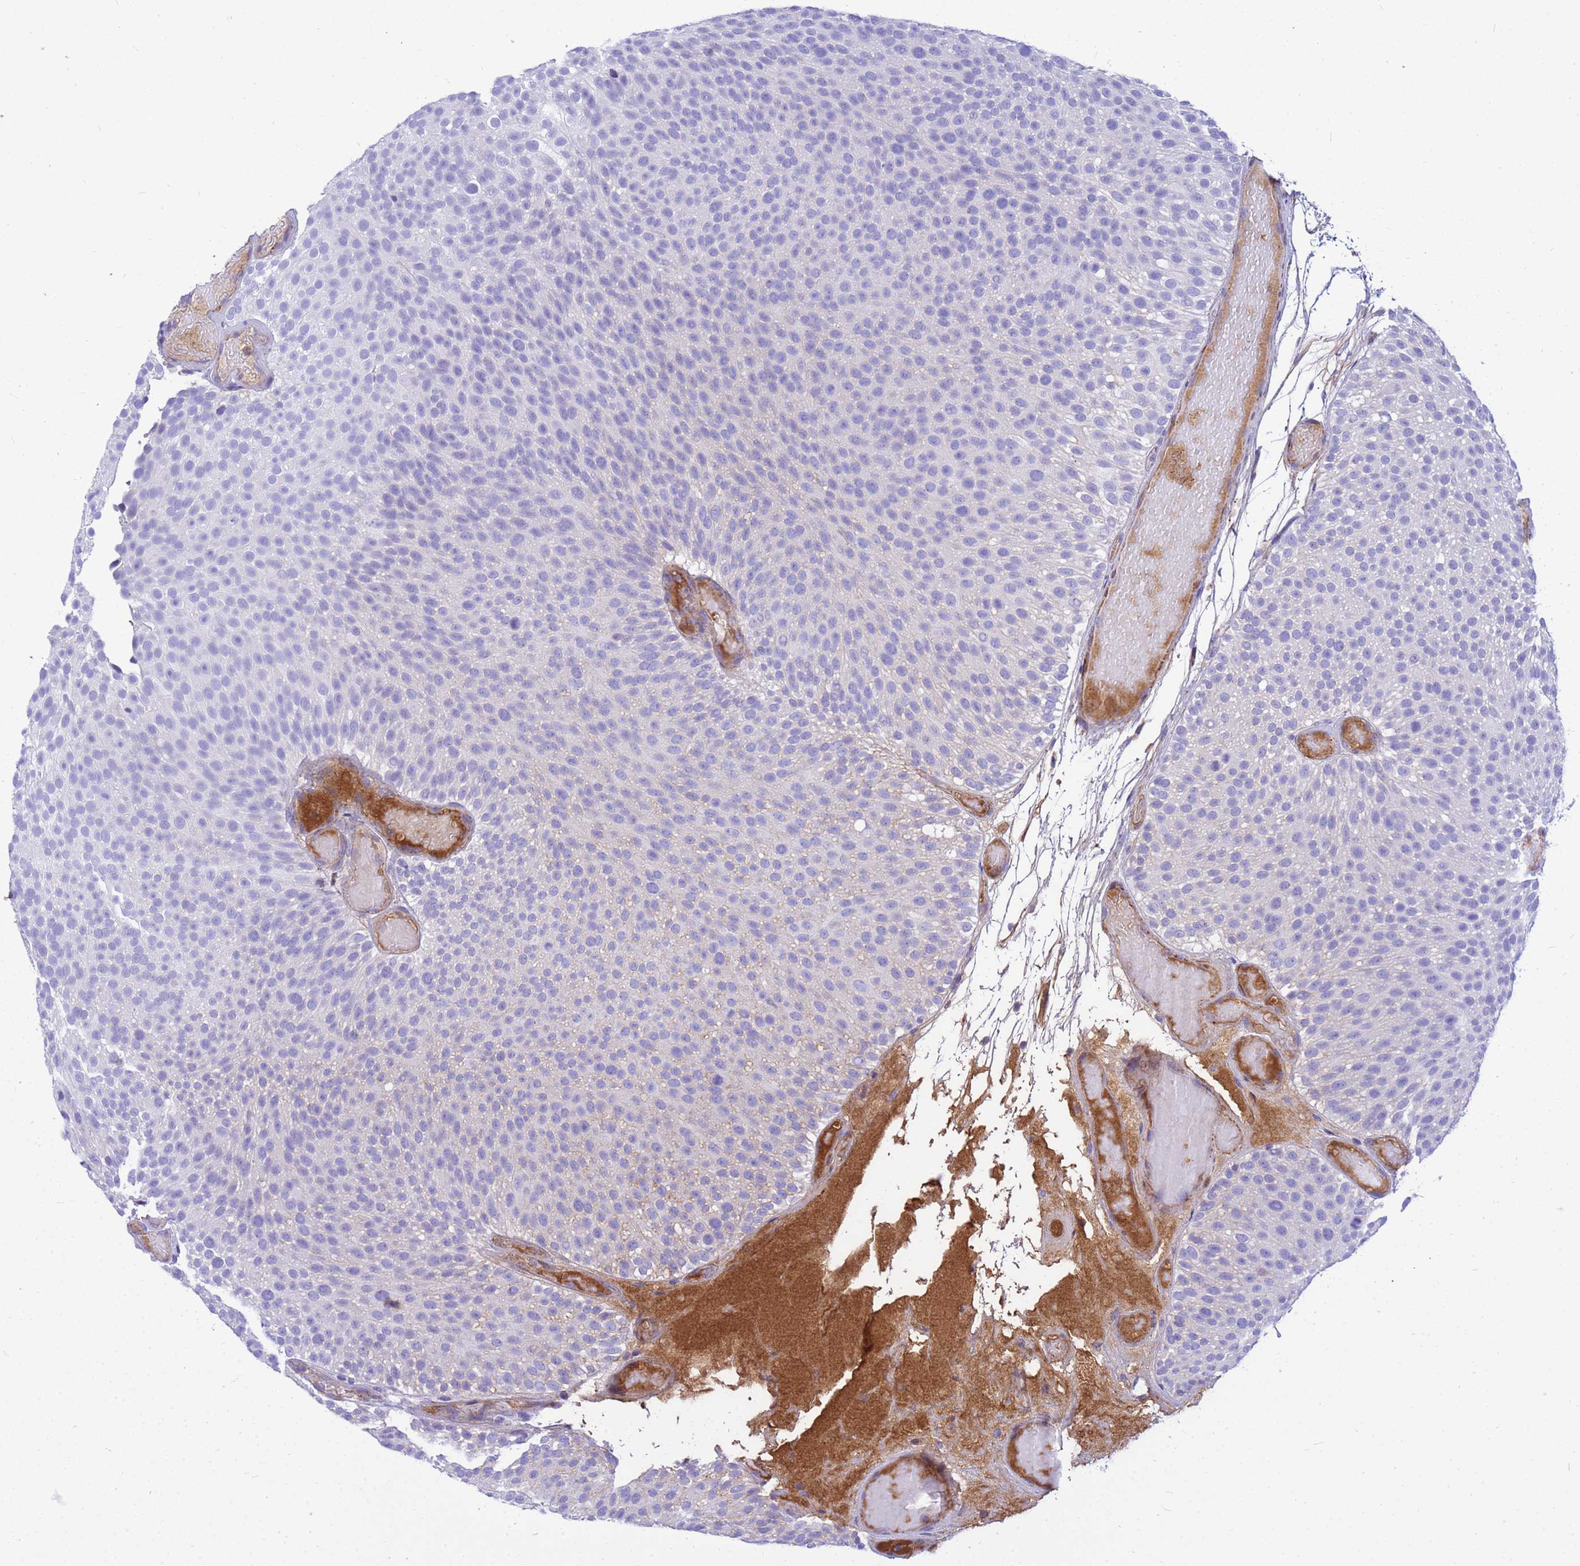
{"staining": {"intensity": "negative", "quantity": "none", "location": "none"}, "tissue": "urothelial cancer", "cell_type": "Tumor cells", "image_type": "cancer", "snomed": [{"axis": "morphology", "description": "Urothelial carcinoma, Low grade"}, {"axis": "topography", "description": "Urinary bladder"}], "caption": "Photomicrograph shows no significant protein positivity in tumor cells of urothelial cancer.", "gene": "ORM1", "patient": {"sex": "male", "age": 78}}